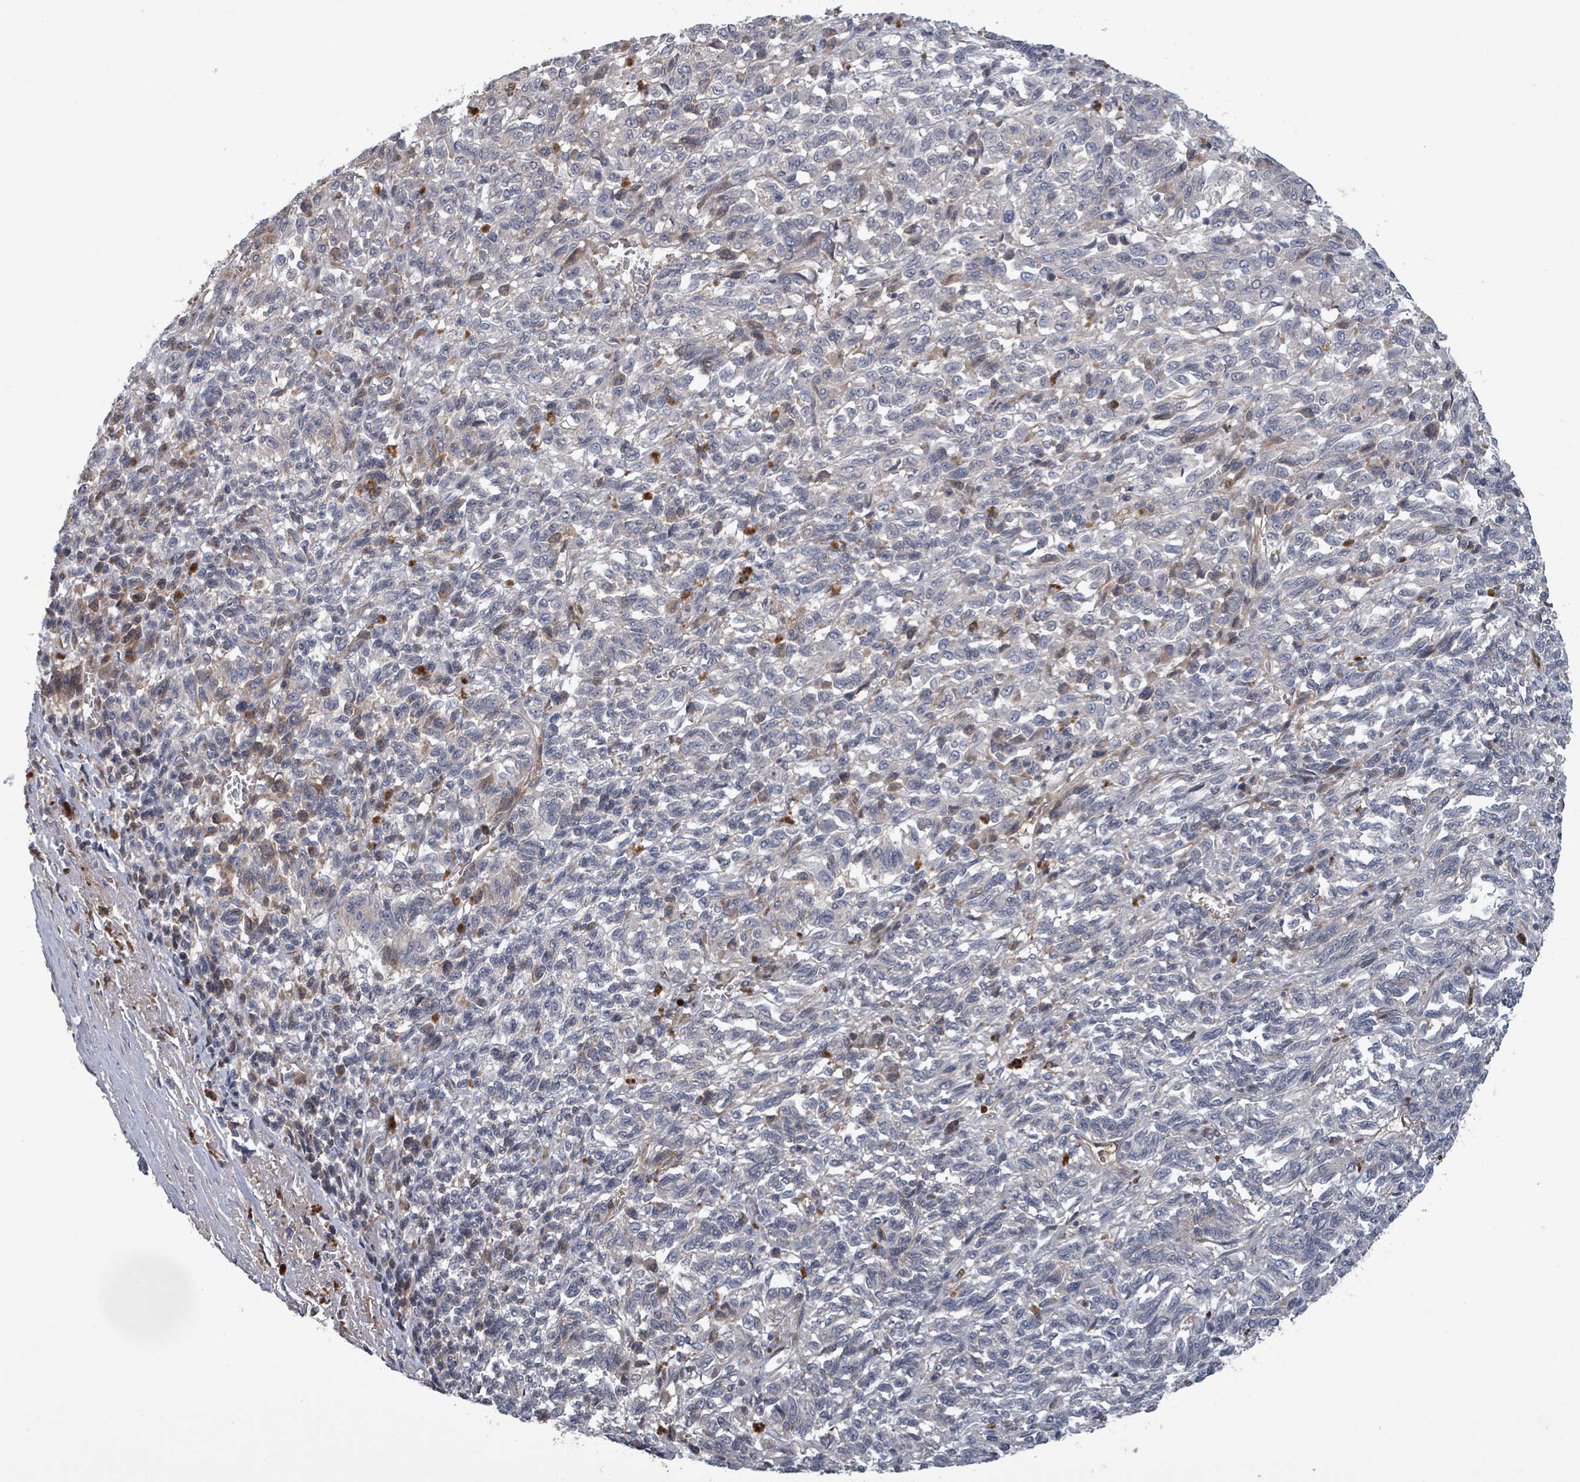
{"staining": {"intensity": "negative", "quantity": "none", "location": "none"}, "tissue": "melanoma", "cell_type": "Tumor cells", "image_type": "cancer", "snomed": [{"axis": "morphology", "description": "Malignant melanoma, Metastatic site"}, {"axis": "topography", "description": "Lung"}], "caption": "The image displays no staining of tumor cells in malignant melanoma (metastatic site).", "gene": "GRM8", "patient": {"sex": "male", "age": 64}}